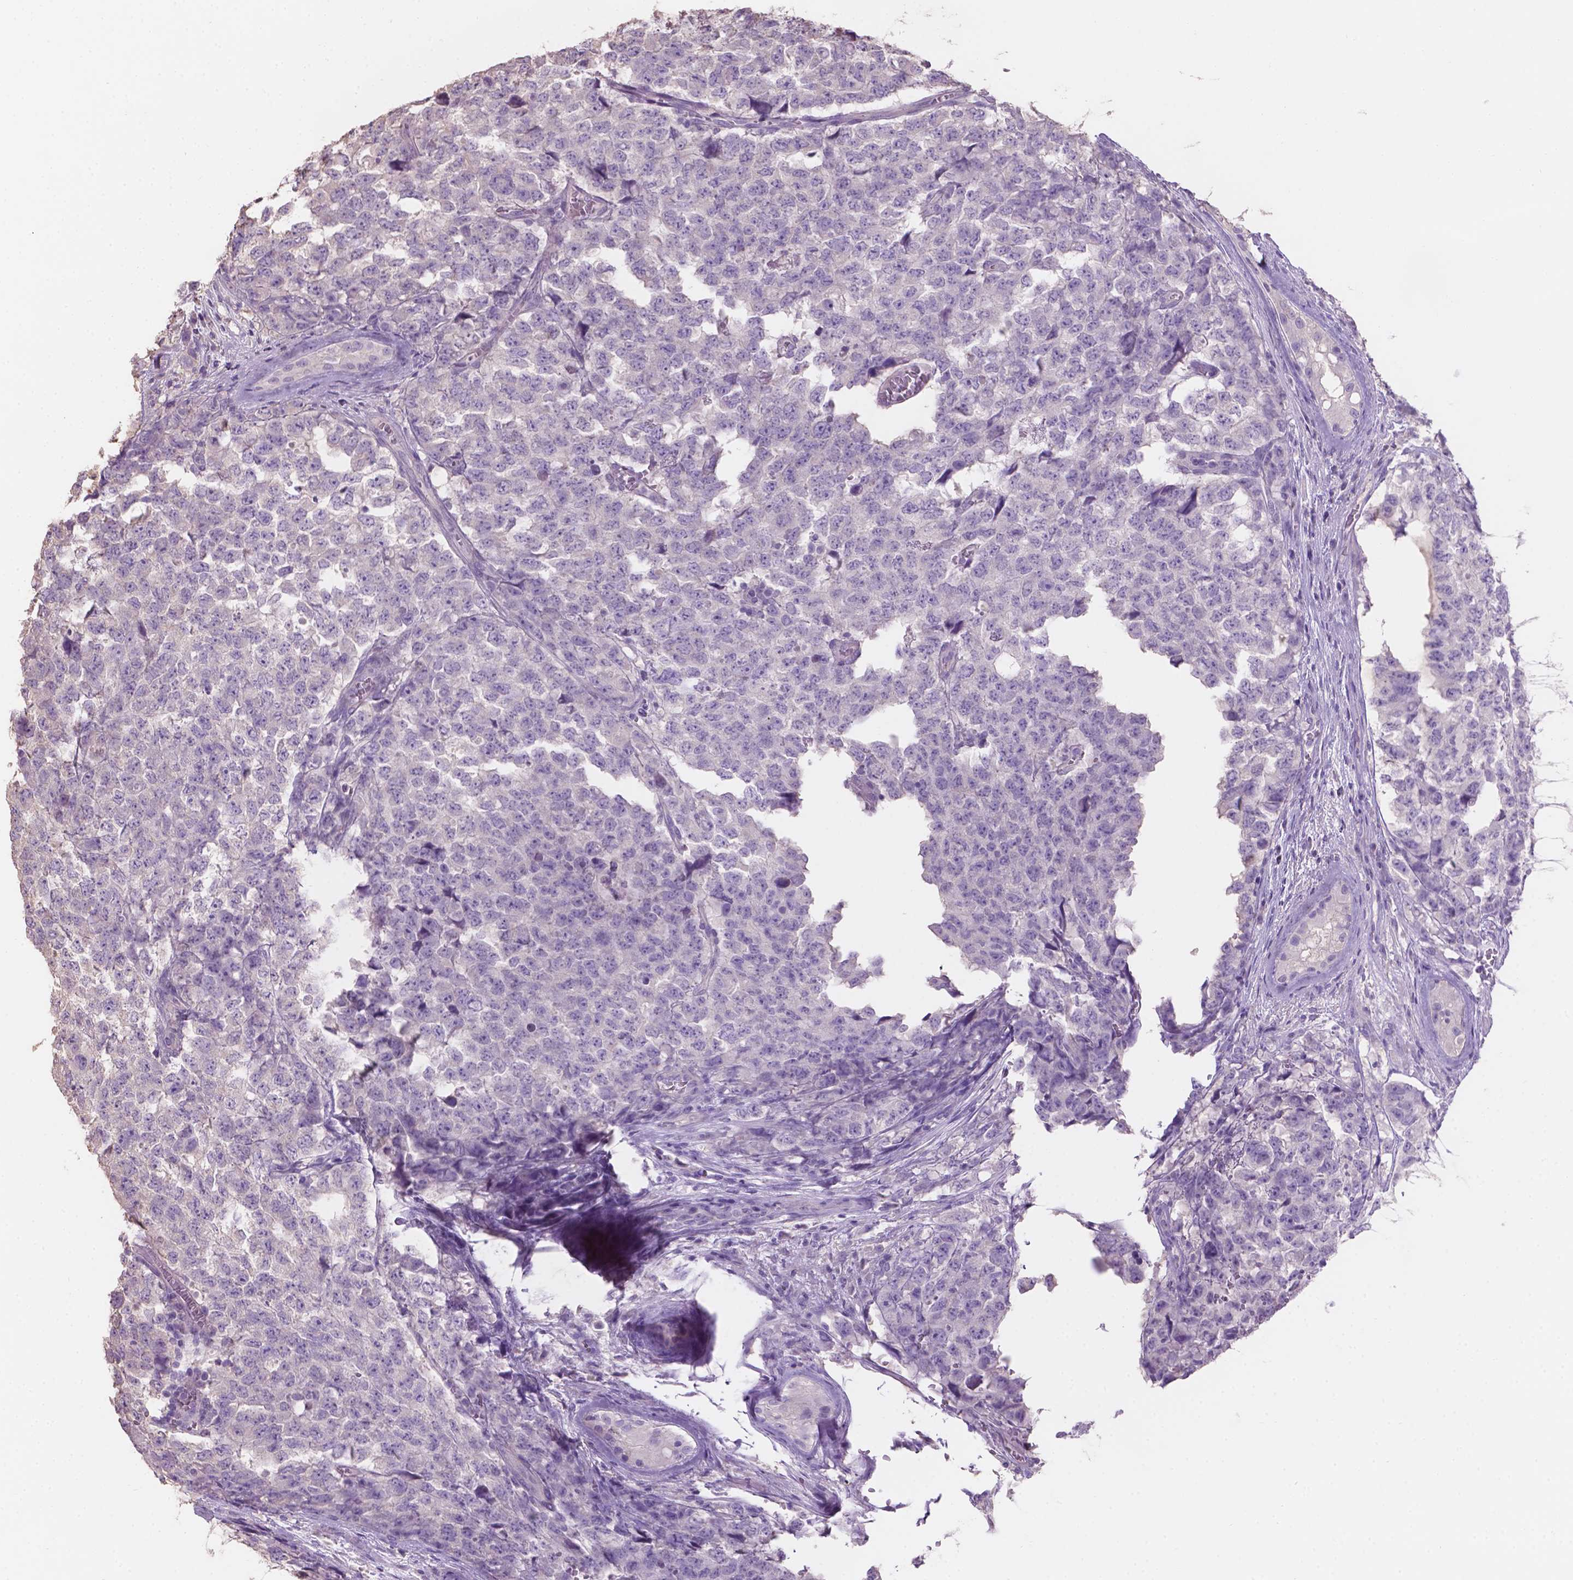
{"staining": {"intensity": "negative", "quantity": "none", "location": "none"}, "tissue": "testis cancer", "cell_type": "Tumor cells", "image_type": "cancer", "snomed": [{"axis": "morphology", "description": "Carcinoma, Embryonal, NOS"}, {"axis": "topography", "description": "Testis"}], "caption": "Human testis embryonal carcinoma stained for a protein using immunohistochemistry demonstrates no positivity in tumor cells.", "gene": "SBSN", "patient": {"sex": "male", "age": 23}}